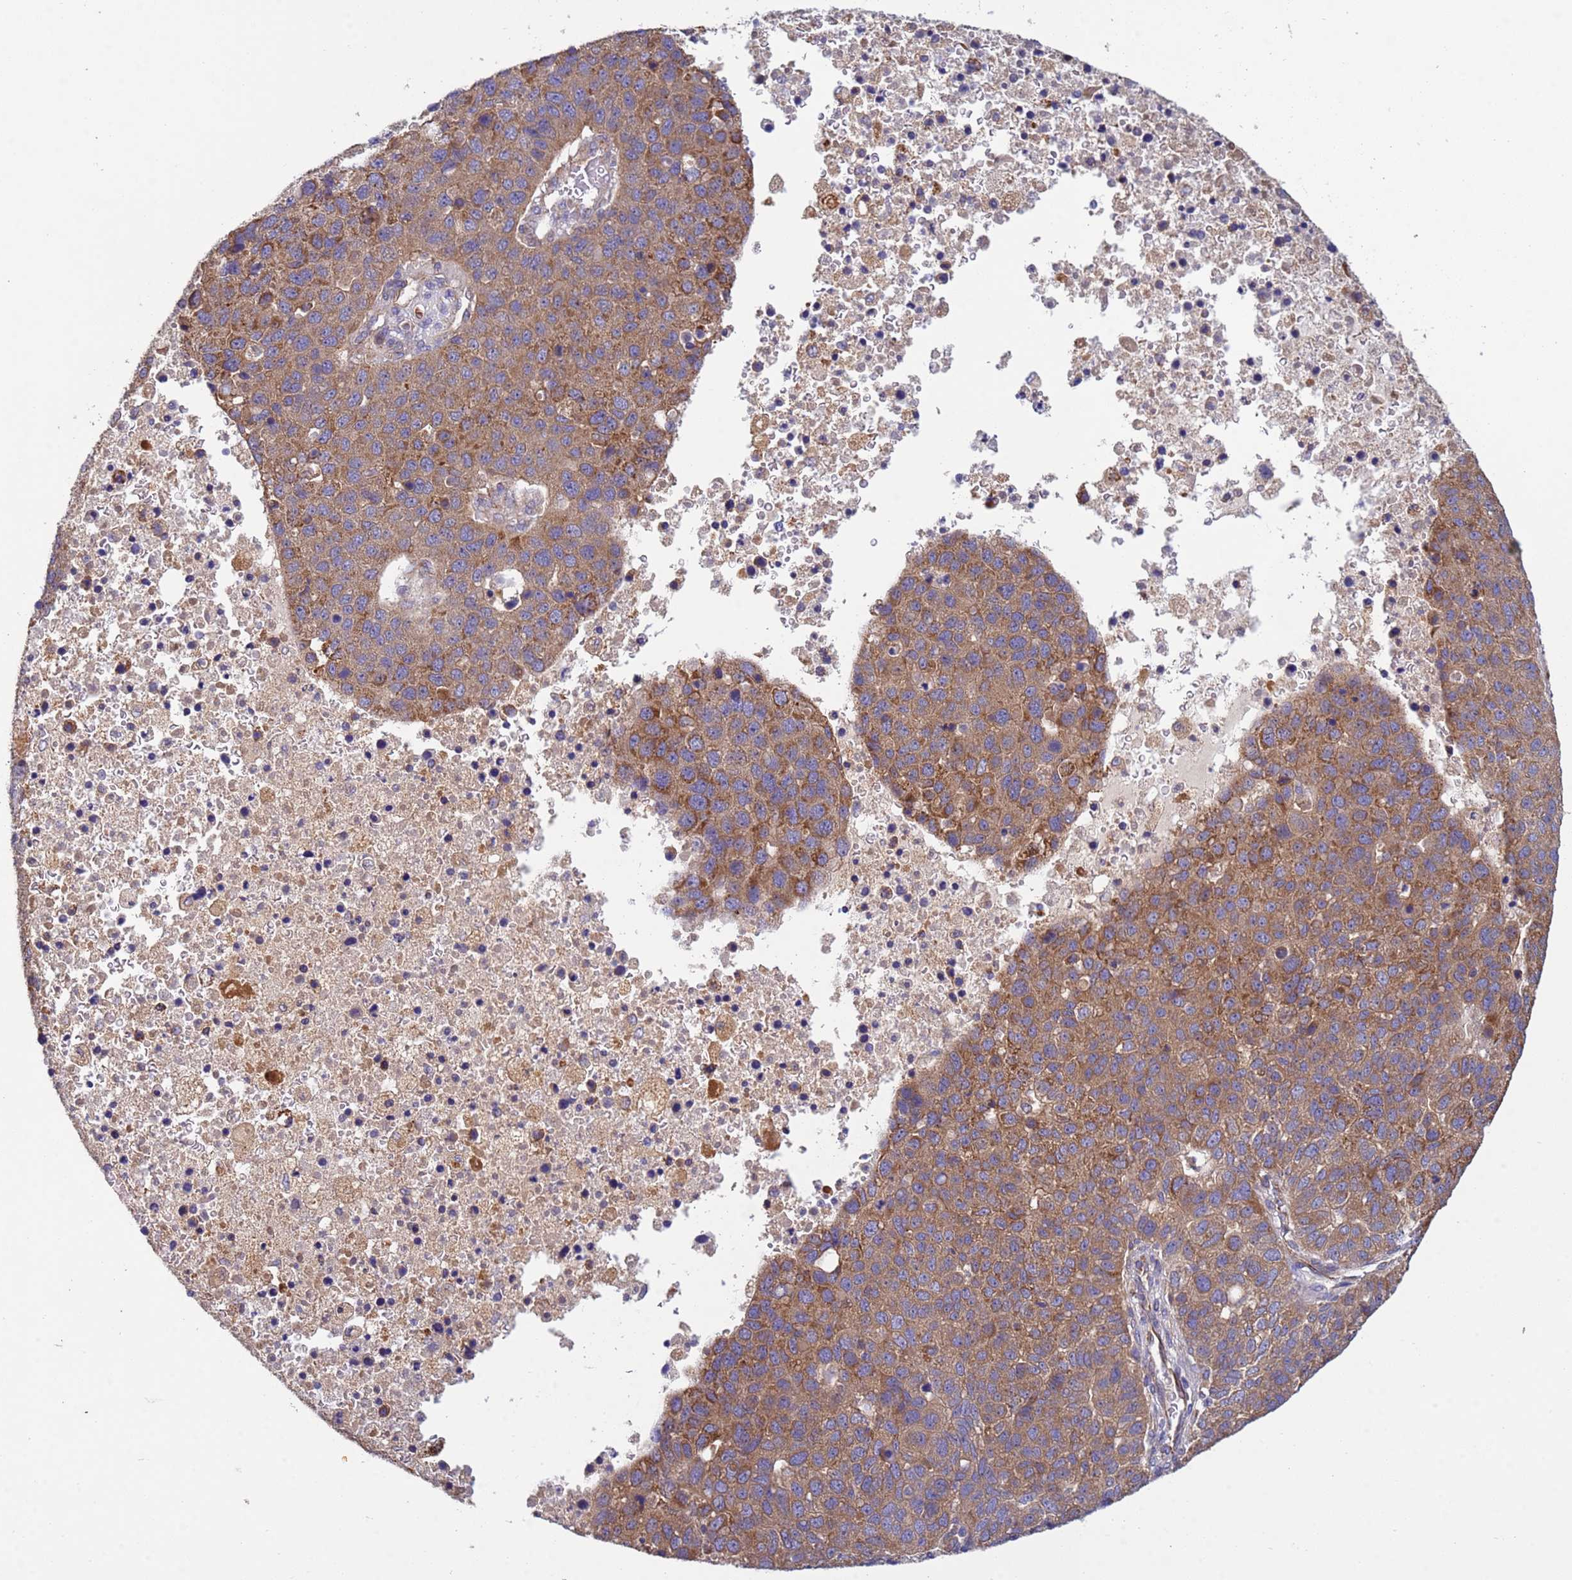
{"staining": {"intensity": "moderate", "quantity": ">75%", "location": "cytoplasmic/membranous"}, "tissue": "pancreatic cancer", "cell_type": "Tumor cells", "image_type": "cancer", "snomed": [{"axis": "morphology", "description": "Adenocarcinoma, NOS"}, {"axis": "topography", "description": "Pancreas"}], "caption": "The photomicrograph demonstrates a brown stain indicating the presence of a protein in the cytoplasmic/membranous of tumor cells in pancreatic cancer (adenocarcinoma). (brown staining indicates protein expression, while blue staining denotes nuclei).", "gene": "RAB10", "patient": {"sex": "female", "age": 61}}